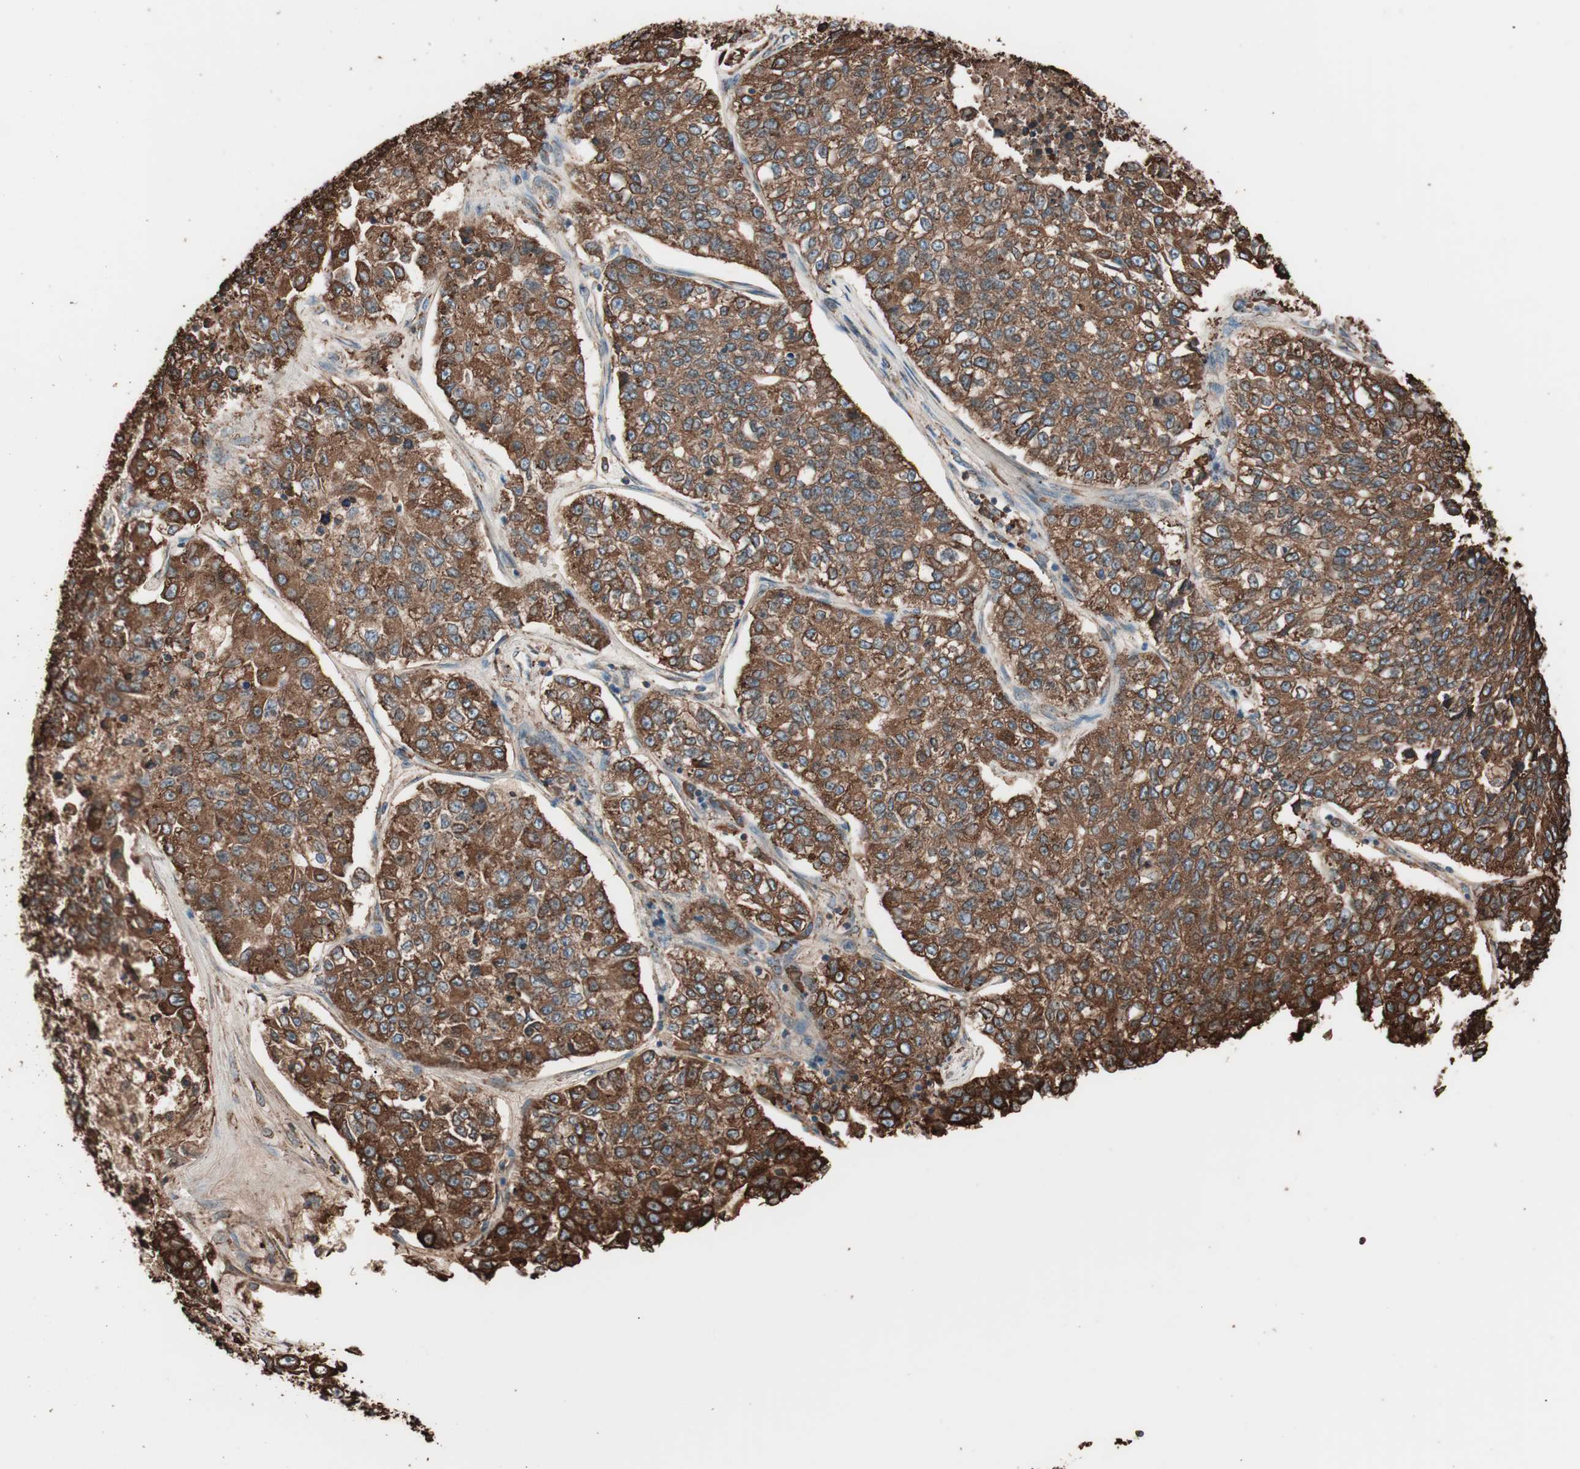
{"staining": {"intensity": "strong", "quantity": ">75%", "location": "cytoplasmic/membranous"}, "tissue": "lung cancer", "cell_type": "Tumor cells", "image_type": "cancer", "snomed": [{"axis": "morphology", "description": "Adenocarcinoma, NOS"}, {"axis": "topography", "description": "Lung"}], "caption": "Lung cancer (adenocarcinoma) stained for a protein (brown) demonstrates strong cytoplasmic/membranous positive positivity in about >75% of tumor cells.", "gene": "VEGFA", "patient": {"sex": "male", "age": 49}}